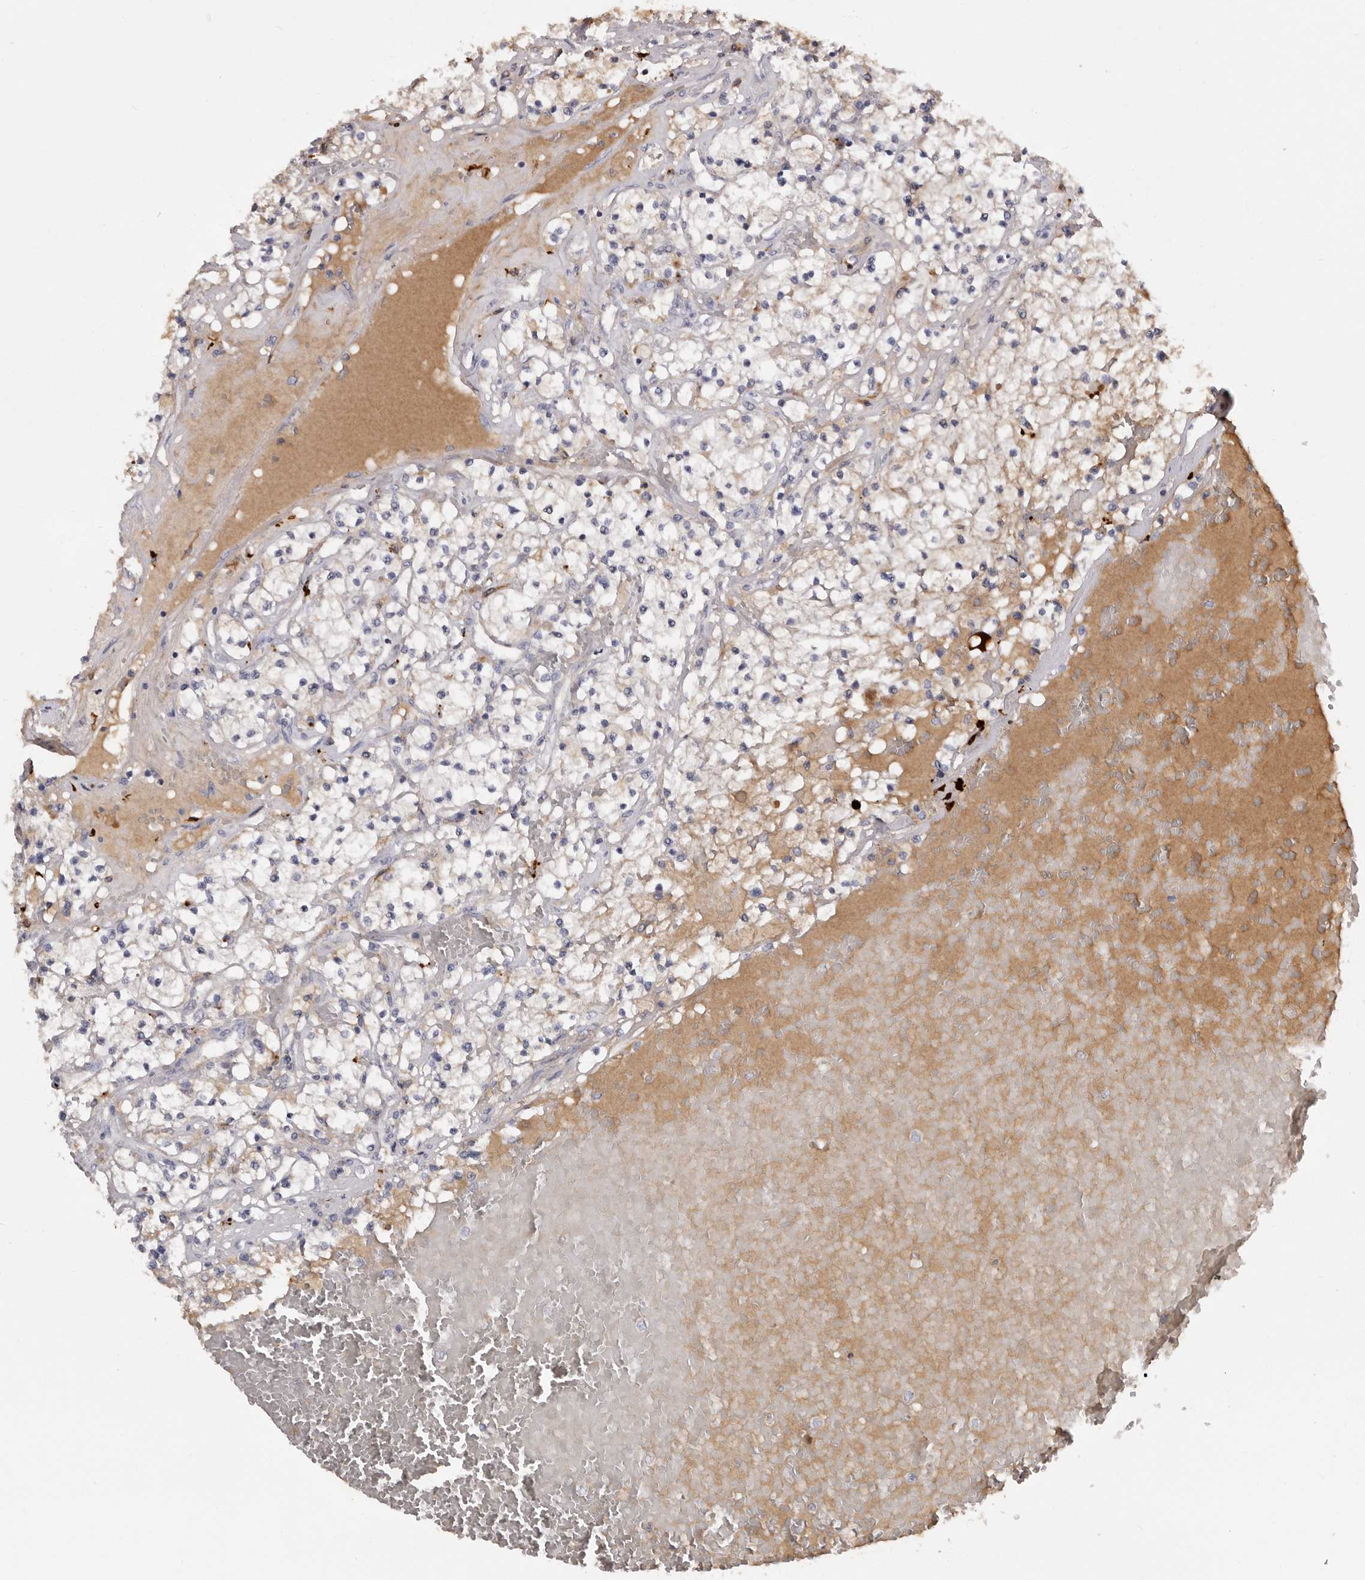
{"staining": {"intensity": "weak", "quantity": "25%-75%", "location": "cytoplasmic/membranous"}, "tissue": "renal cancer", "cell_type": "Tumor cells", "image_type": "cancer", "snomed": [{"axis": "morphology", "description": "Normal tissue, NOS"}, {"axis": "morphology", "description": "Adenocarcinoma, NOS"}, {"axis": "topography", "description": "Kidney"}], "caption": "Immunohistochemistry (IHC) of human renal cancer shows low levels of weak cytoplasmic/membranous positivity in about 25%-75% of tumor cells. (DAB = brown stain, brightfield microscopy at high magnification).", "gene": "KLHL38", "patient": {"sex": "male", "age": 68}}